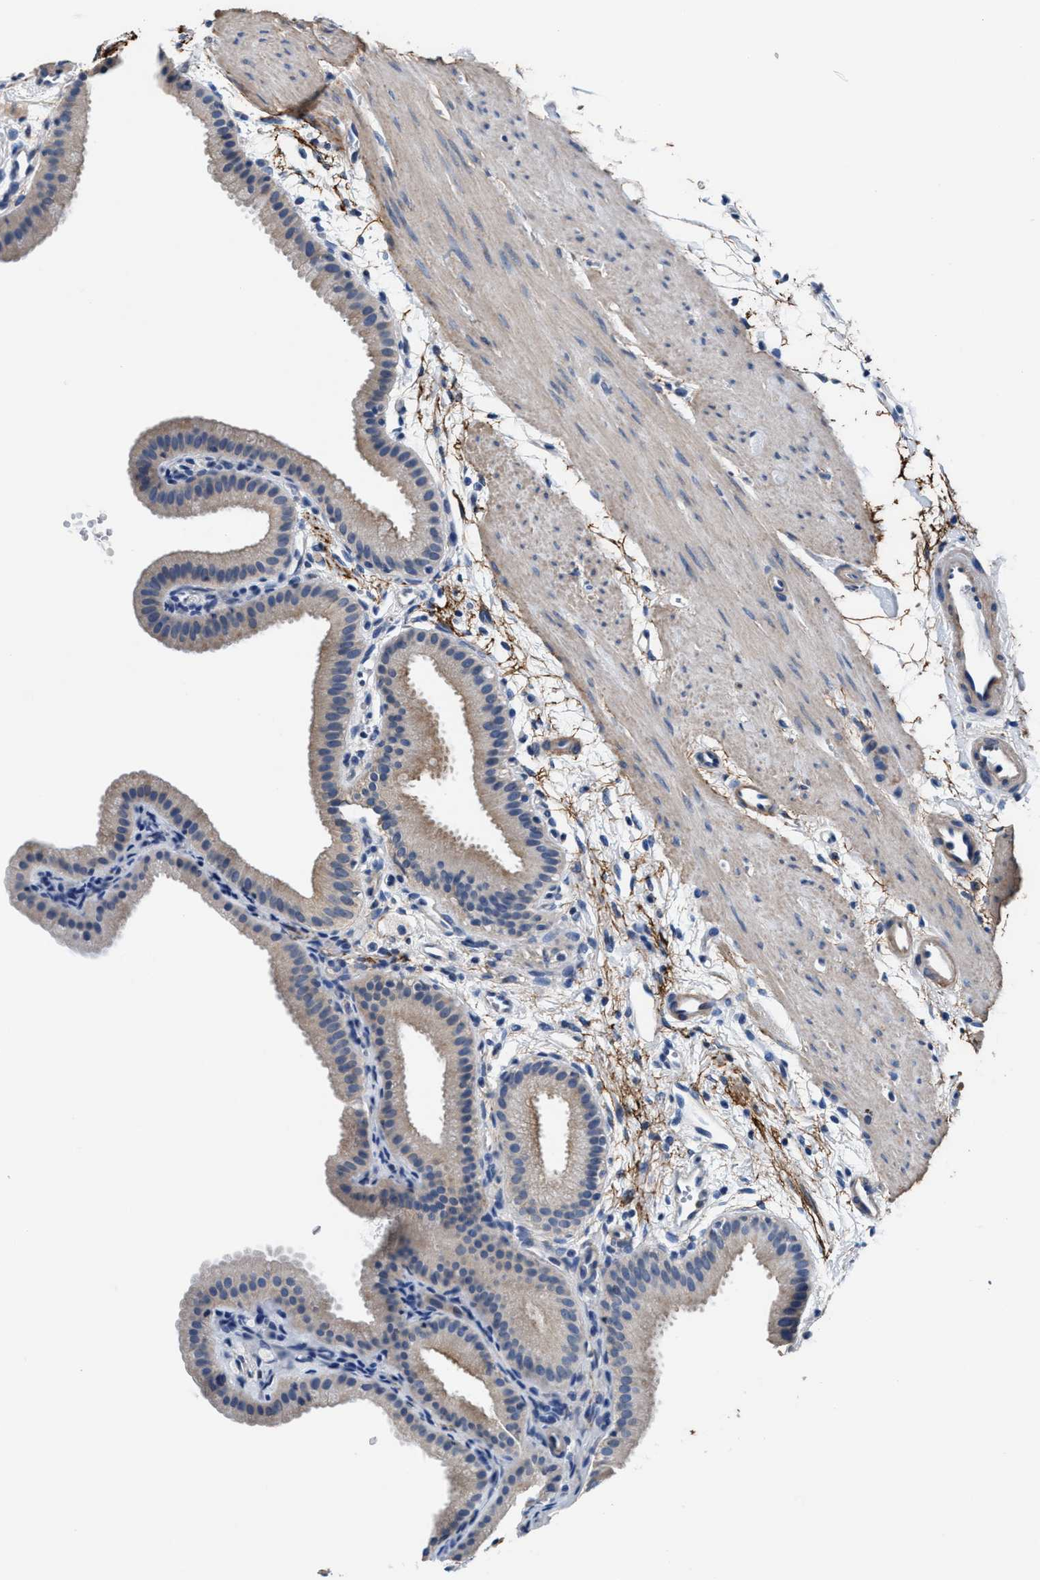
{"staining": {"intensity": "weak", "quantity": "<25%", "location": "cytoplasmic/membranous"}, "tissue": "gallbladder", "cell_type": "Glandular cells", "image_type": "normal", "snomed": [{"axis": "morphology", "description": "Normal tissue, NOS"}, {"axis": "topography", "description": "Gallbladder"}], "caption": "High power microscopy histopathology image of an immunohistochemistry image of benign gallbladder, revealing no significant positivity in glandular cells. The staining was performed using DAB (3,3'-diaminobenzidine) to visualize the protein expression in brown, while the nuclei were stained in blue with hematoxylin (Magnification: 20x).", "gene": "MYH3", "patient": {"sex": "female", "age": 64}}